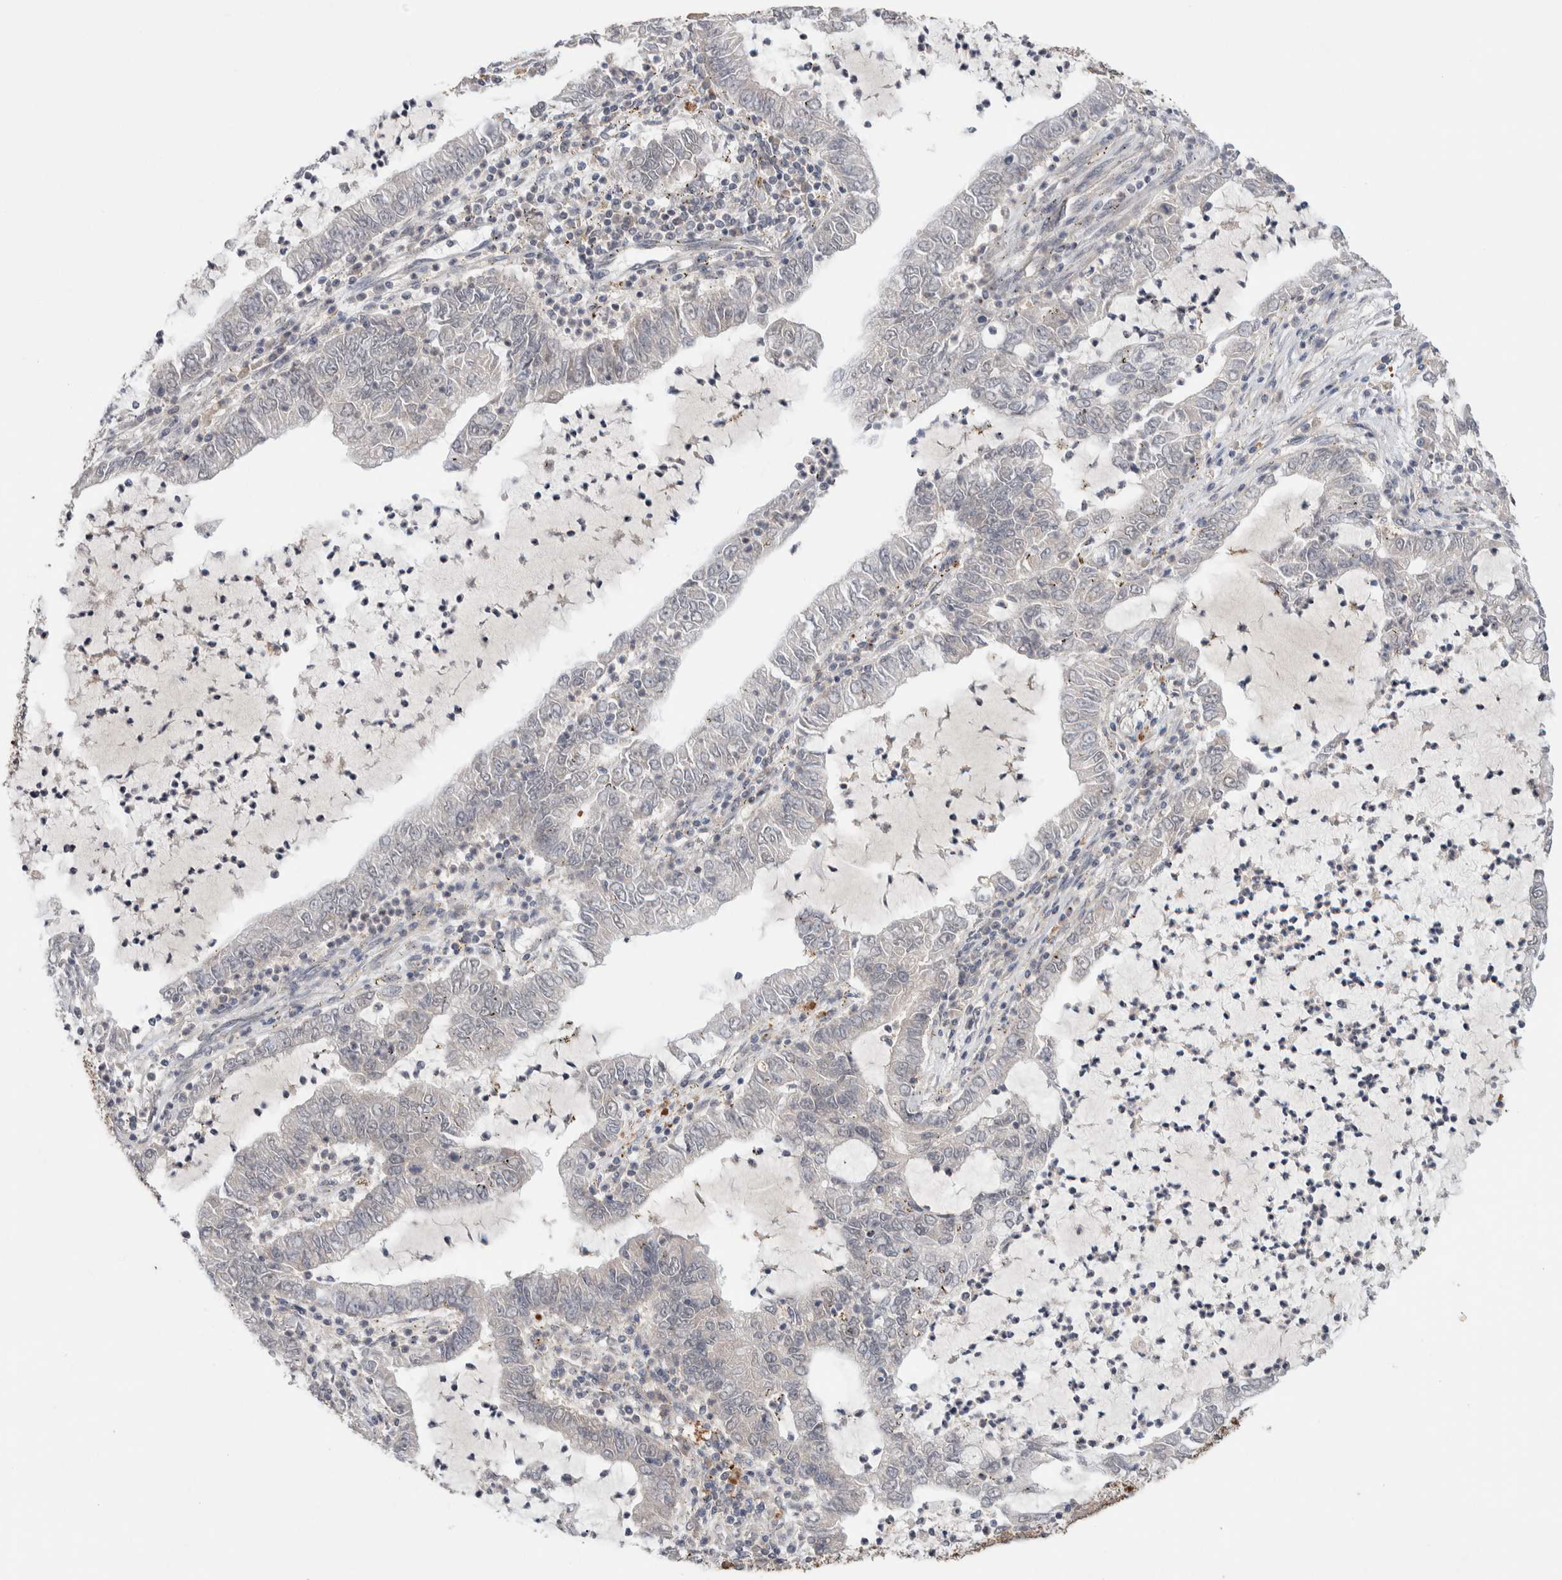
{"staining": {"intensity": "weak", "quantity": "<25%", "location": "cytoplasmic/membranous"}, "tissue": "lung cancer", "cell_type": "Tumor cells", "image_type": "cancer", "snomed": [{"axis": "morphology", "description": "Adenocarcinoma, NOS"}, {"axis": "topography", "description": "Lung"}], "caption": "A micrograph of lung adenocarcinoma stained for a protein exhibits no brown staining in tumor cells. Brightfield microscopy of IHC stained with DAB (brown) and hematoxylin (blue), captured at high magnification.", "gene": "KCNJ5", "patient": {"sex": "female", "age": 51}}